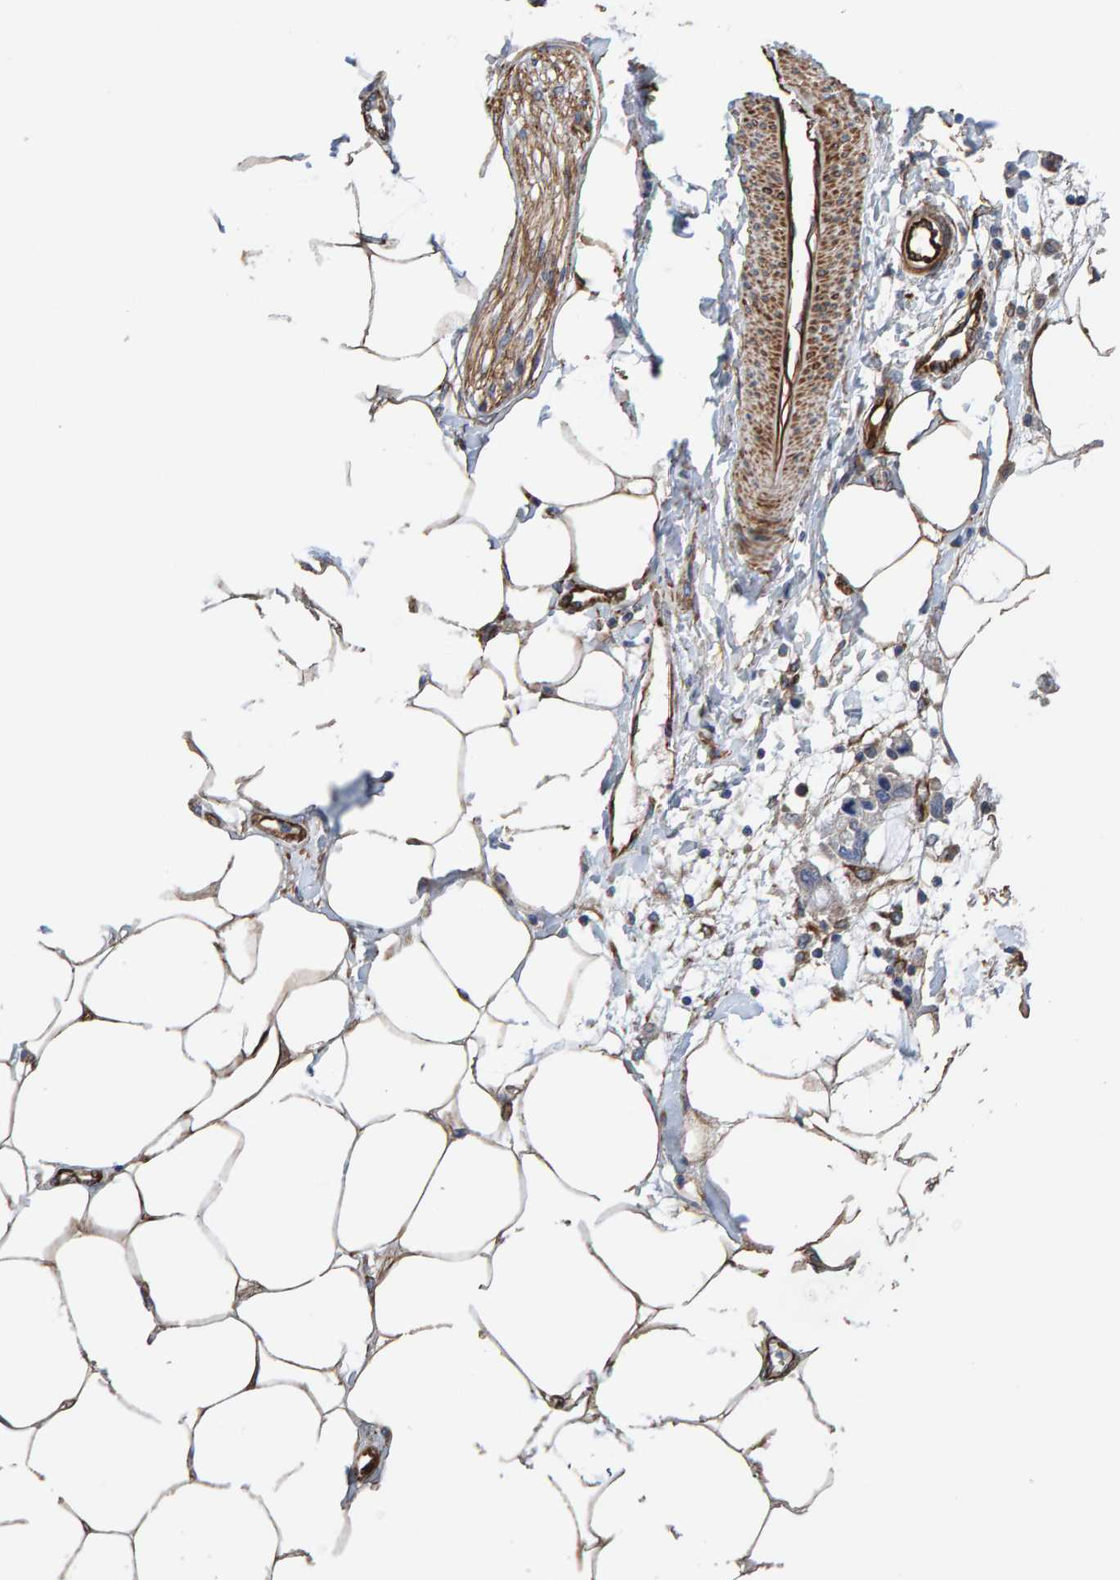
{"staining": {"intensity": "moderate", "quantity": ">75%", "location": "cytoplasmic/membranous"}, "tissue": "adipose tissue", "cell_type": "Adipocytes", "image_type": "normal", "snomed": [{"axis": "morphology", "description": "Normal tissue, NOS"}, {"axis": "morphology", "description": "Adenocarcinoma, NOS"}, {"axis": "topography", "description": "Colon"}, {"axis": "topography", "description": "Peripheral nerve tissue"}], "caption": "The immunohistochemical stain shows moderate cytoplasmic/membranous staining in adipocytes of normal adipose tissue. (IHC, brightfield microscopy, high magnification).", "gene": "ZNF347", "patient": {"sex": "male", "age": 14}}